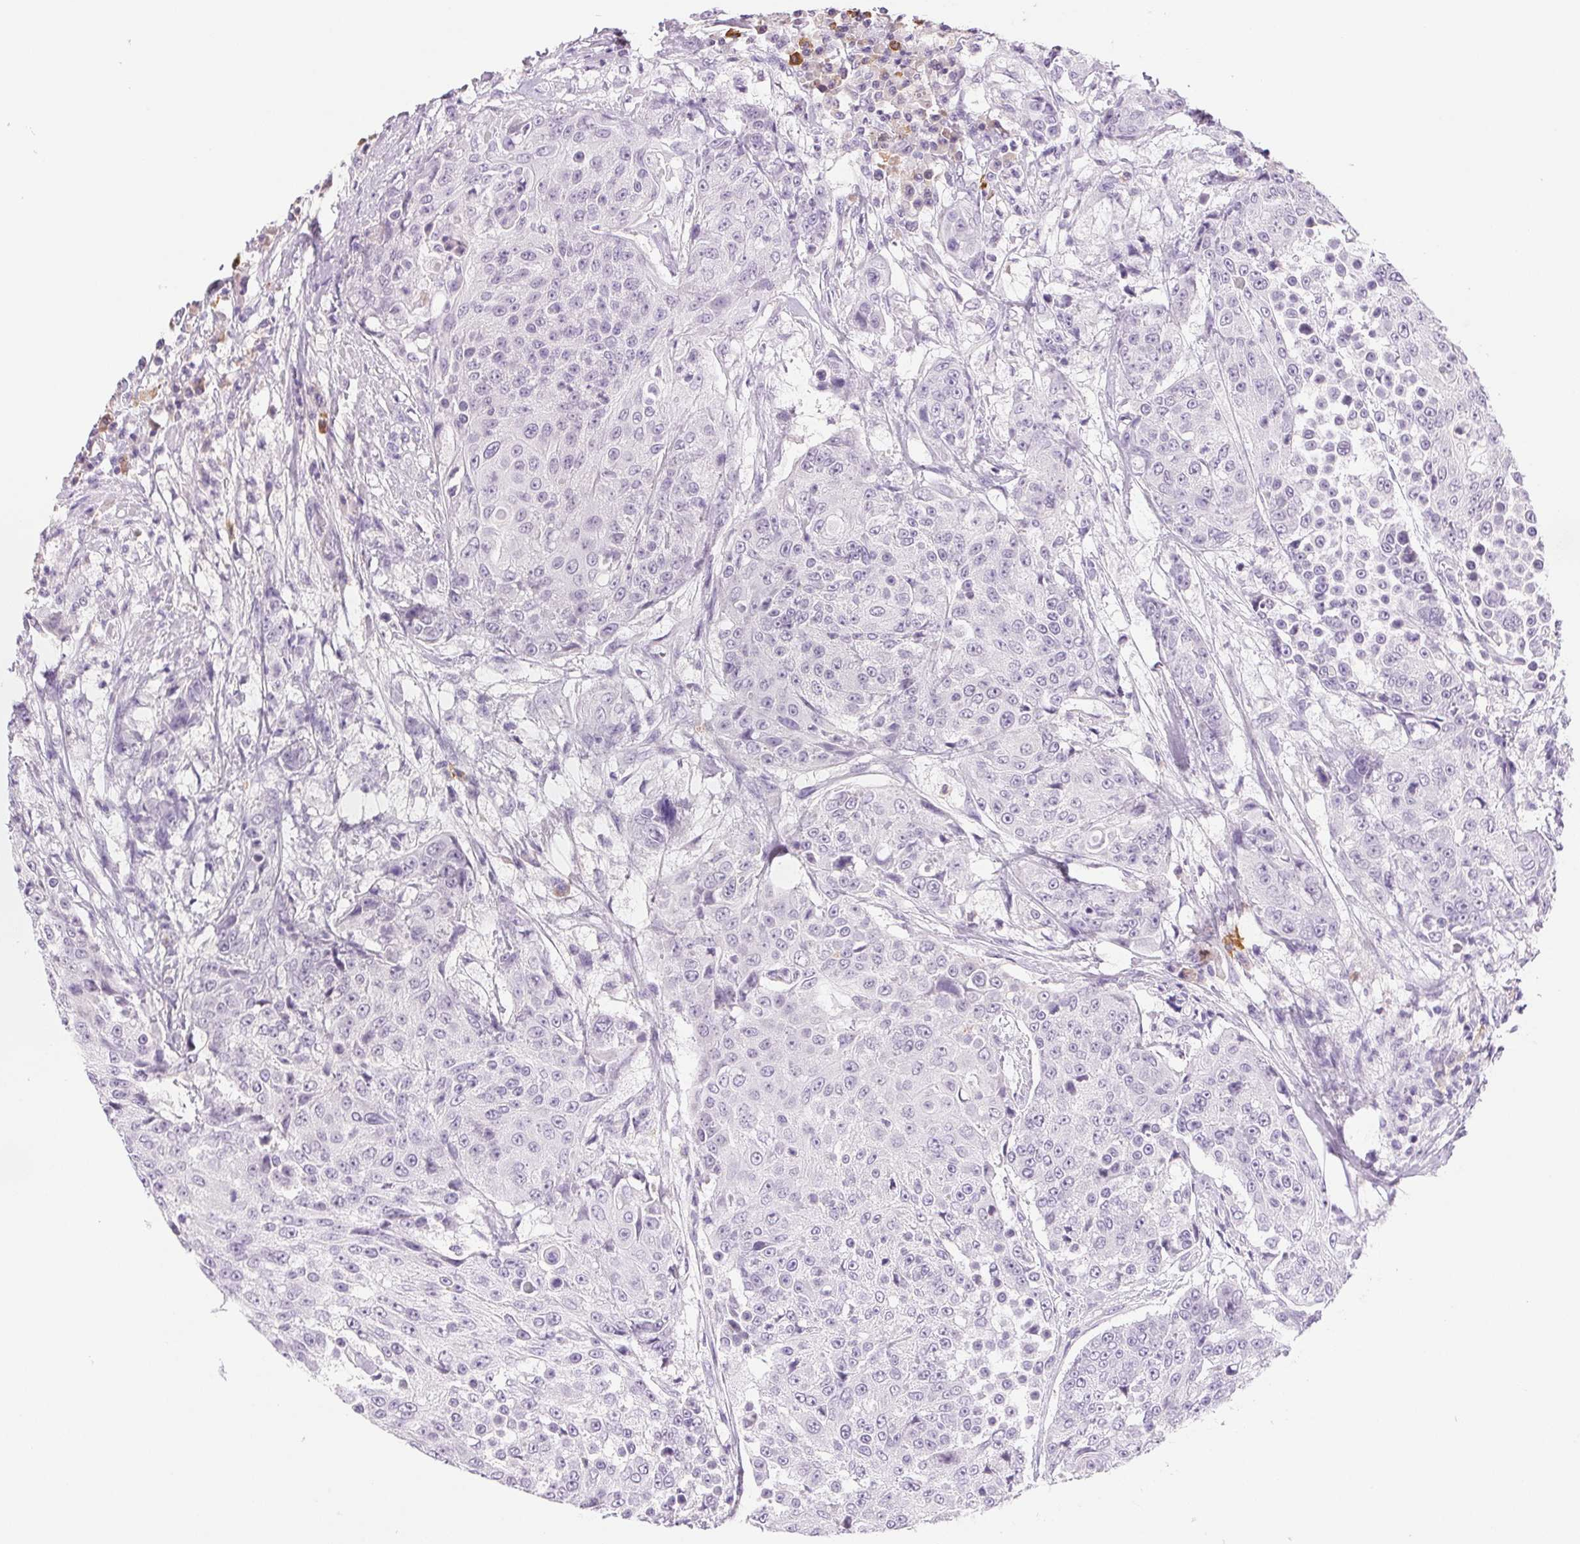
{"staining": {"intensity": "negative", "quantity": "none", "location": "none"}, "tissue": "urothelial cancer", "cell_type": "Tumor cells", "image_type": "cancer", "snomed": [{"axis": "morphology", "description": "Urothelial carcinoma, High grade"}, {"axis": "topography", "description": "Urinary bladder"}], "caption": "High power microscopy micrograph of an immunohistochemistry histopathology image of urothelial cancer, revealing no significant staining in tumor cells. (DAB immunohistochemistry (IHC) with hematoxylin counter stain).", "gene": "IFIT1B", "patient": {"sex": "female", "age": 63}}